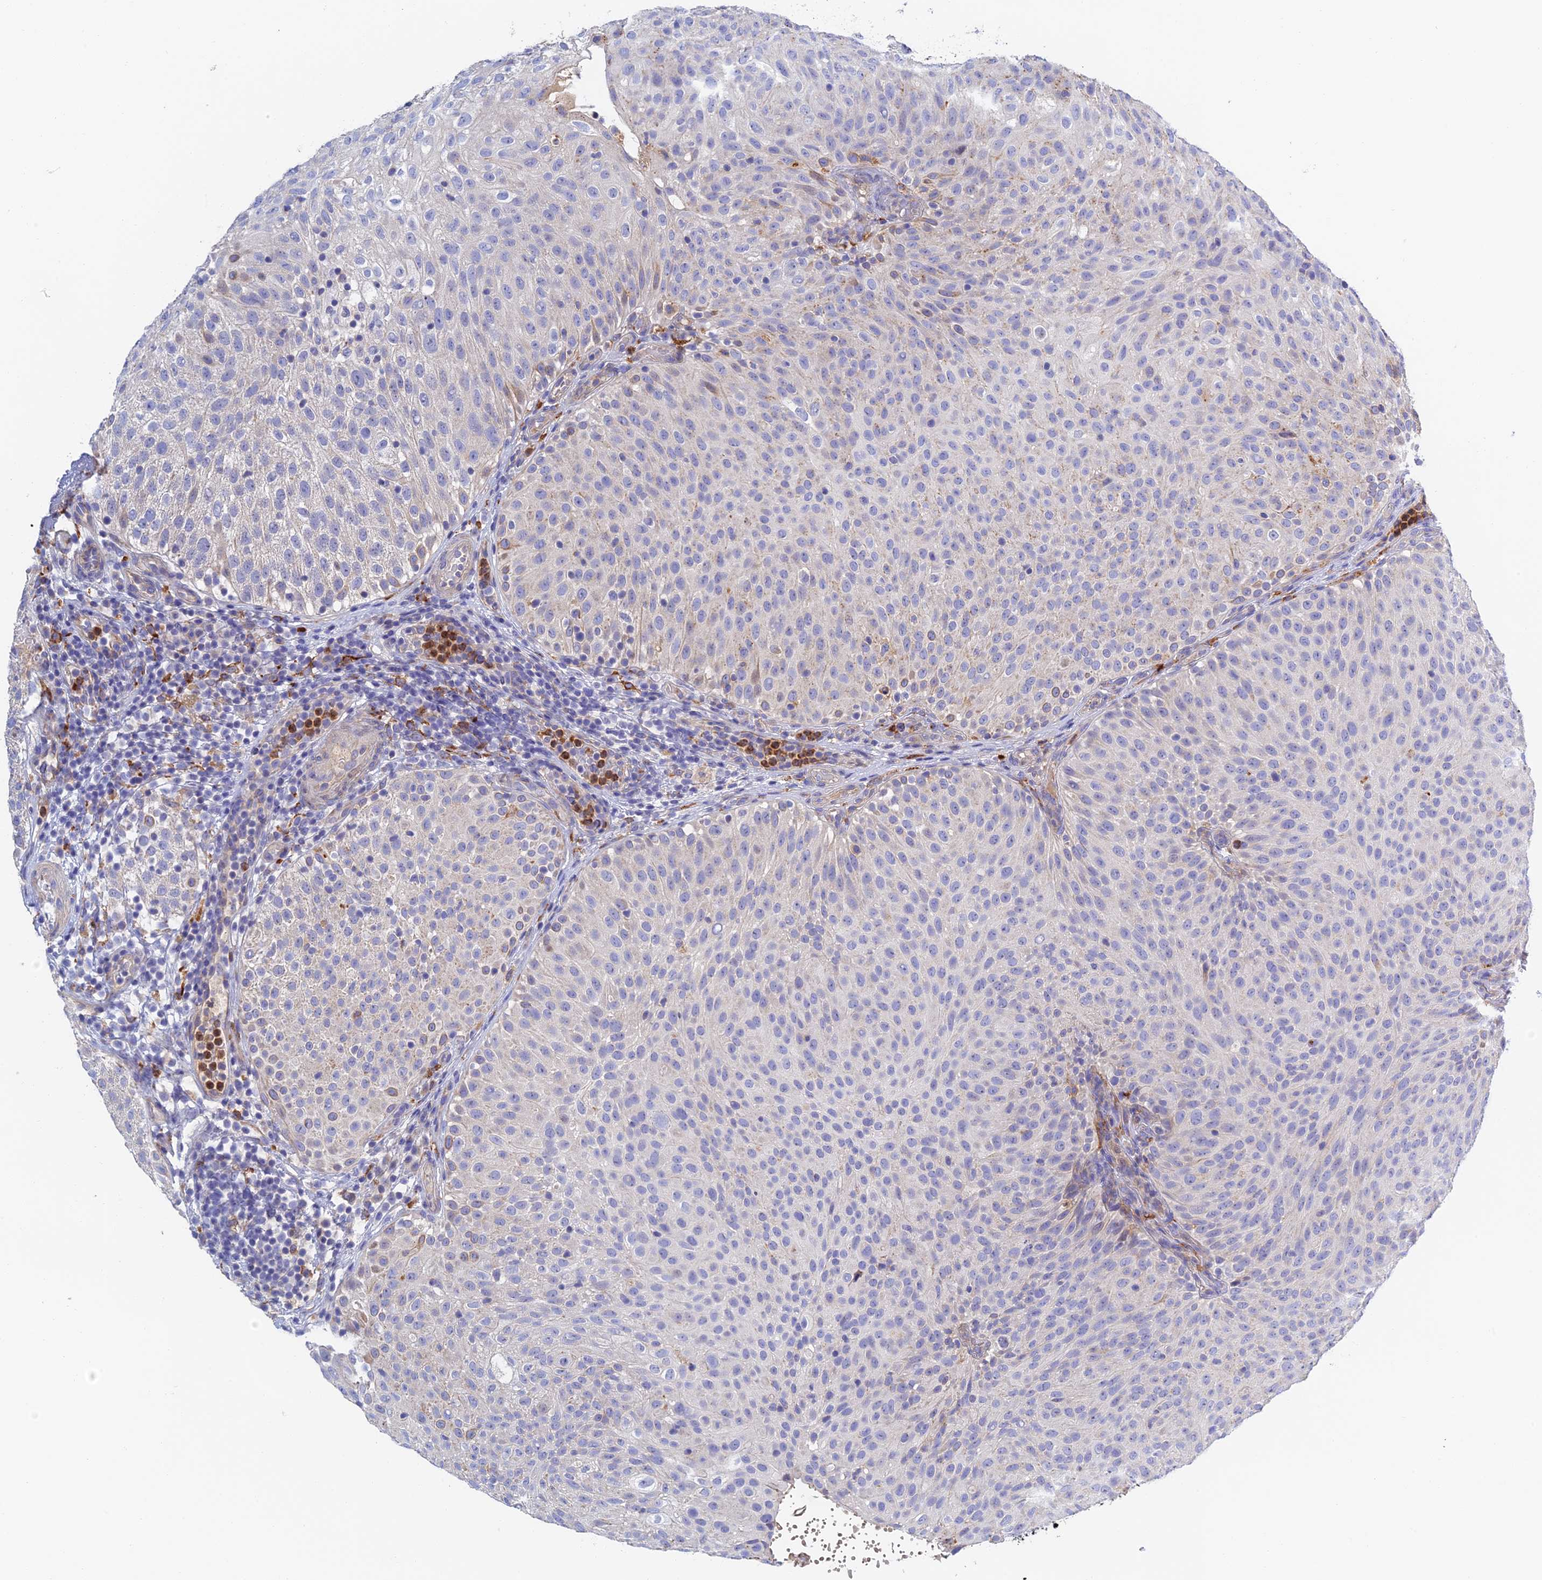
{"staining": {"intensity": "negative", "quantity": "none", "location": "none"}, "tissue": "urothelial cancer", "cell_type": "Tumor cells", "image_type": "cancer", "snomed": [{"axis": "morphology", "description": "Urothelial carcinoma, Low grade"}, {"axis": "topography", "description": "Urinary bladder"}], "caption": "Immunohistochemistry of urothelial cancer shows no expression in tumor cells.", "gene": "RPGRIP1L", "patient": {"sex": "male", "age": 78}}